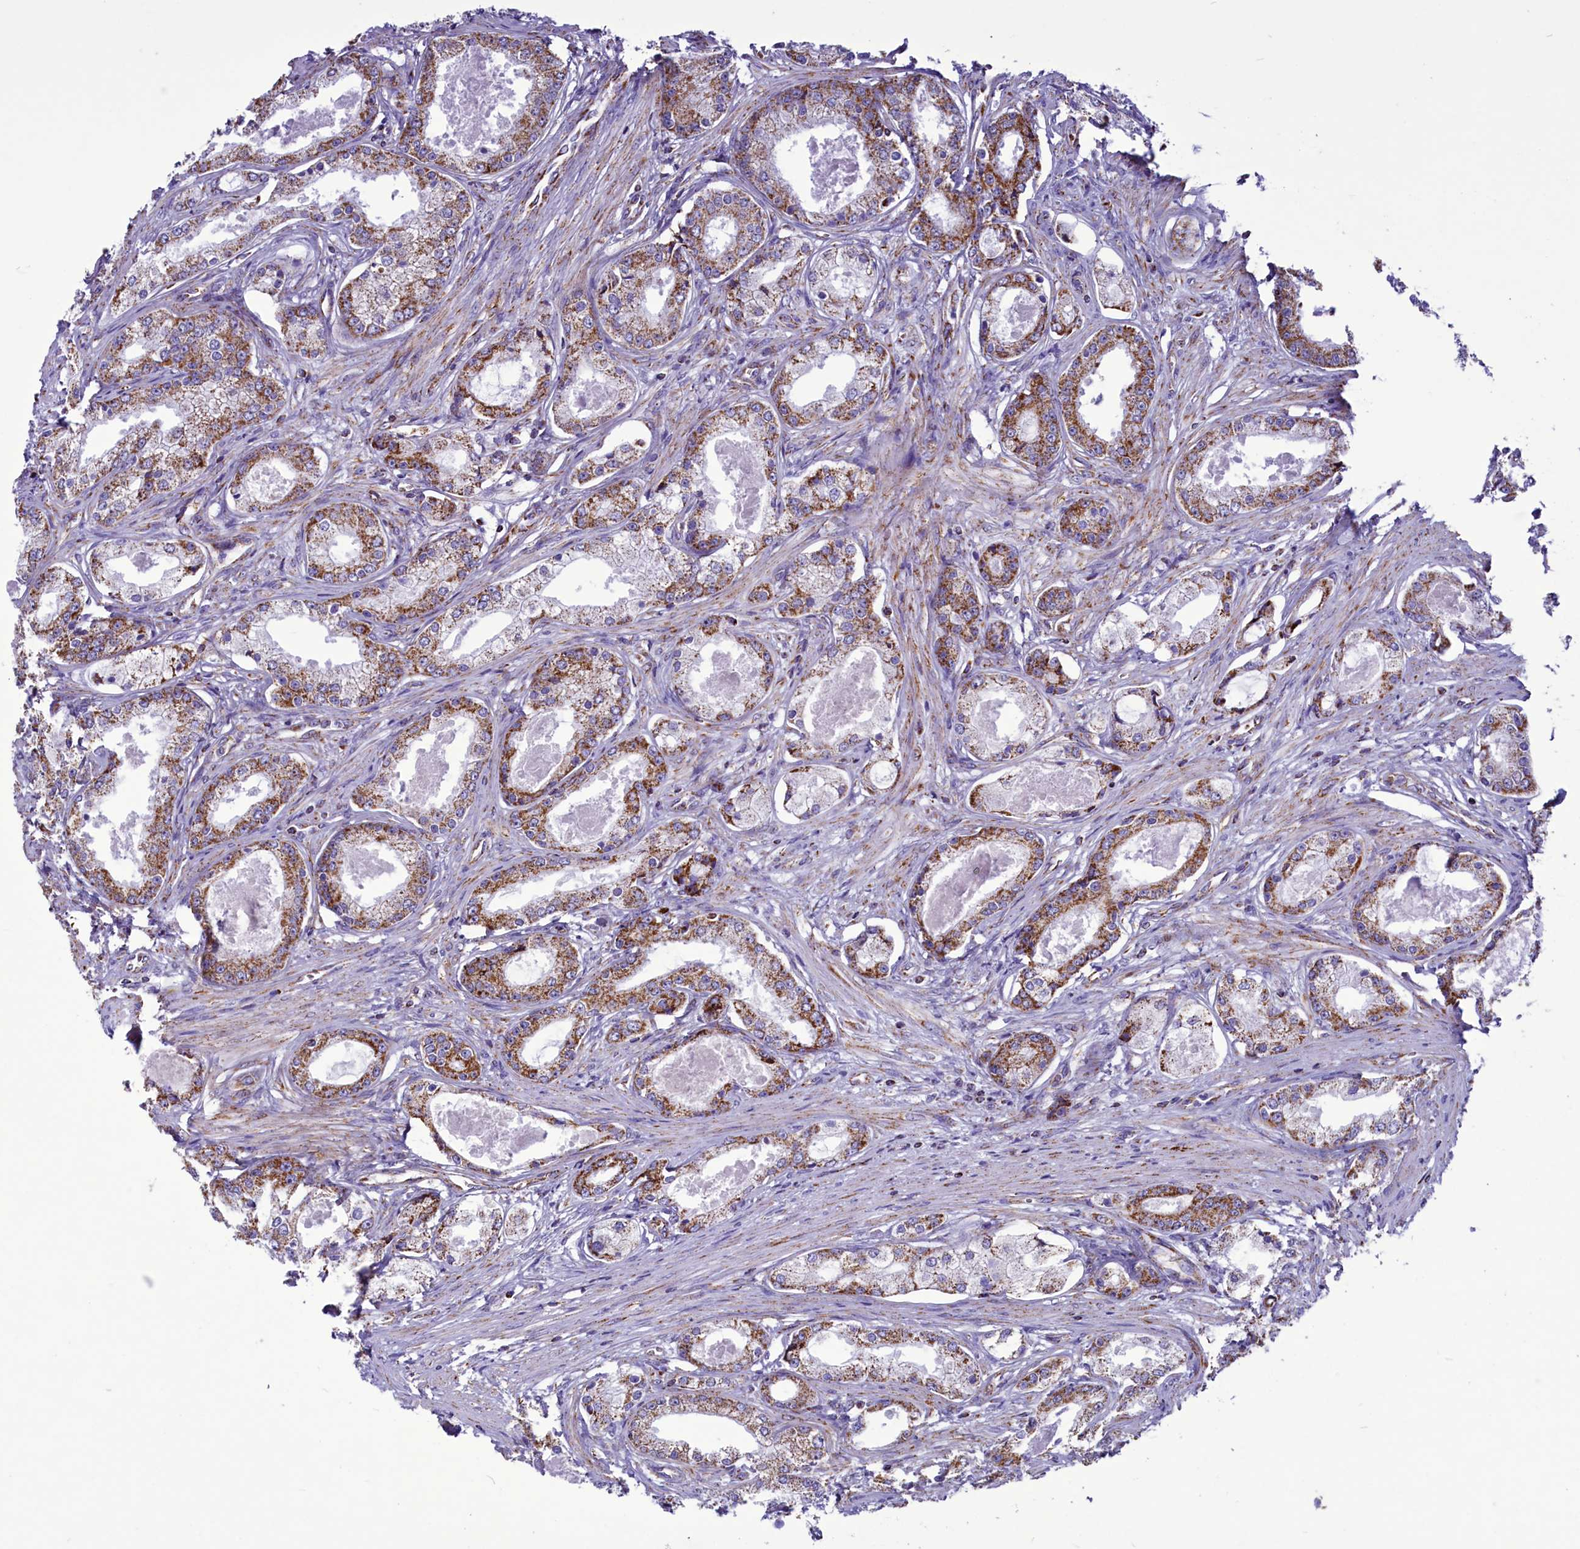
{"staining": {"intensity": "moderate", "quantity": "25%-75%", "location": "cytoplasmic/membranous"}, "tissue": "prostate cancer", "cell_type": "Tumor cells", "image_type": "cancer", "snomed": [{"axis": "morphology", "description": "Adenocarcinoma, Low grade"}, {"axis": "topography", "description": "Prostate"}], "caption": "A brown stain highlights moderate cytoplasmic/membranous expression of a protein in human prostate cancer tumor cells.", "gene": "ICA1L", "patient": {"sex": "male", "age": 68}}